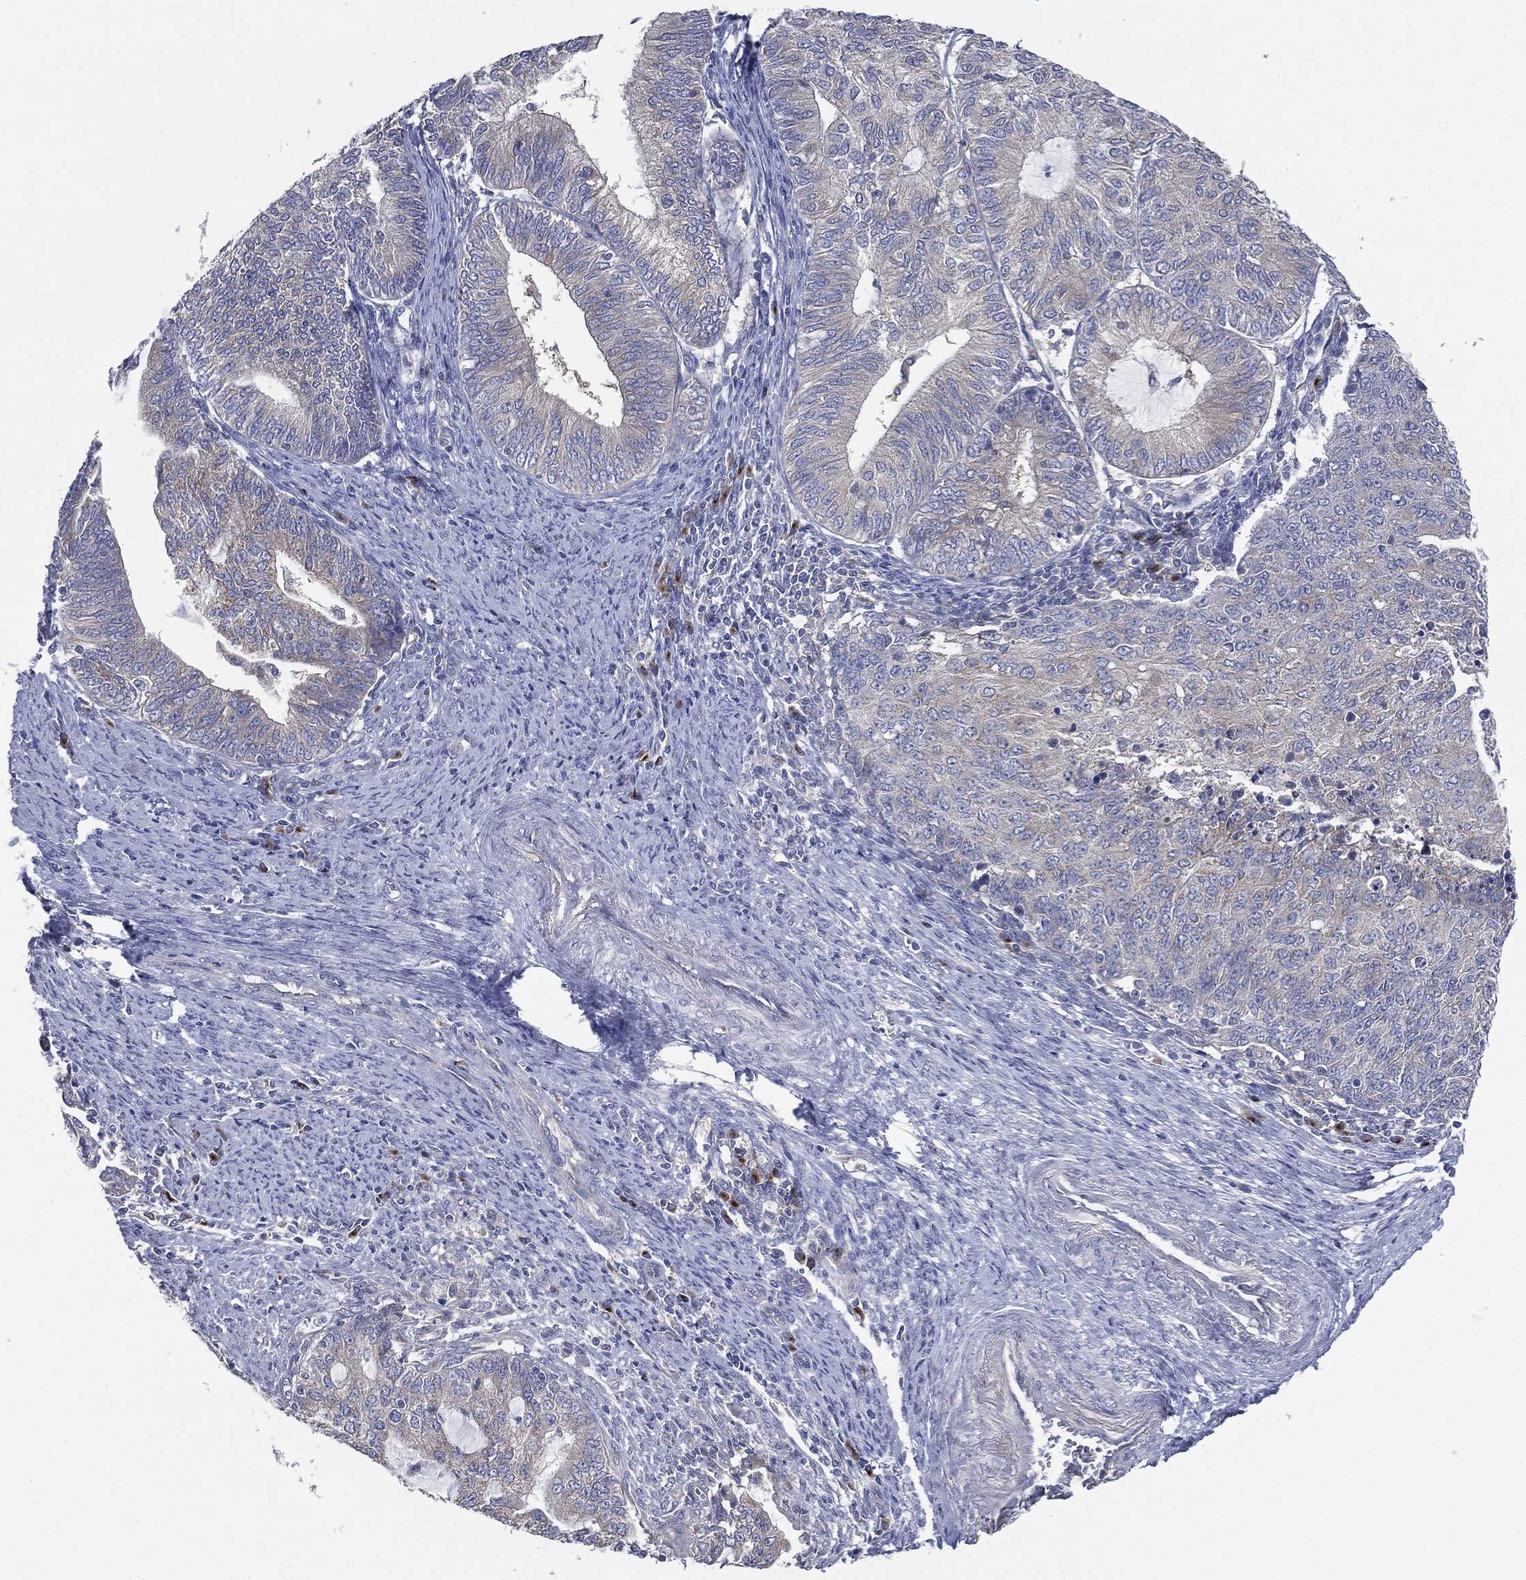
{"staining": {"intensity": "negative", "quantity": "none", "location": "none"}, "tissue": "endometrial cancer", "cell_type": "Tumor cells", "image_type": "cancer", "snomed": [{"axis": "morphology", "description": "Adenocarcinoma, NOS"}, {"axis": "topography", "description": "Endometrium"}], "caption": "Immunohistochemistry of human endometrial cancer exhibits no staining in tumor cells. (DAB immunohistochemistry (IHC) with hematoxylin counter stain).", "gene": "ATP8A2", "patient": {"sex": "female", "age": 82}}